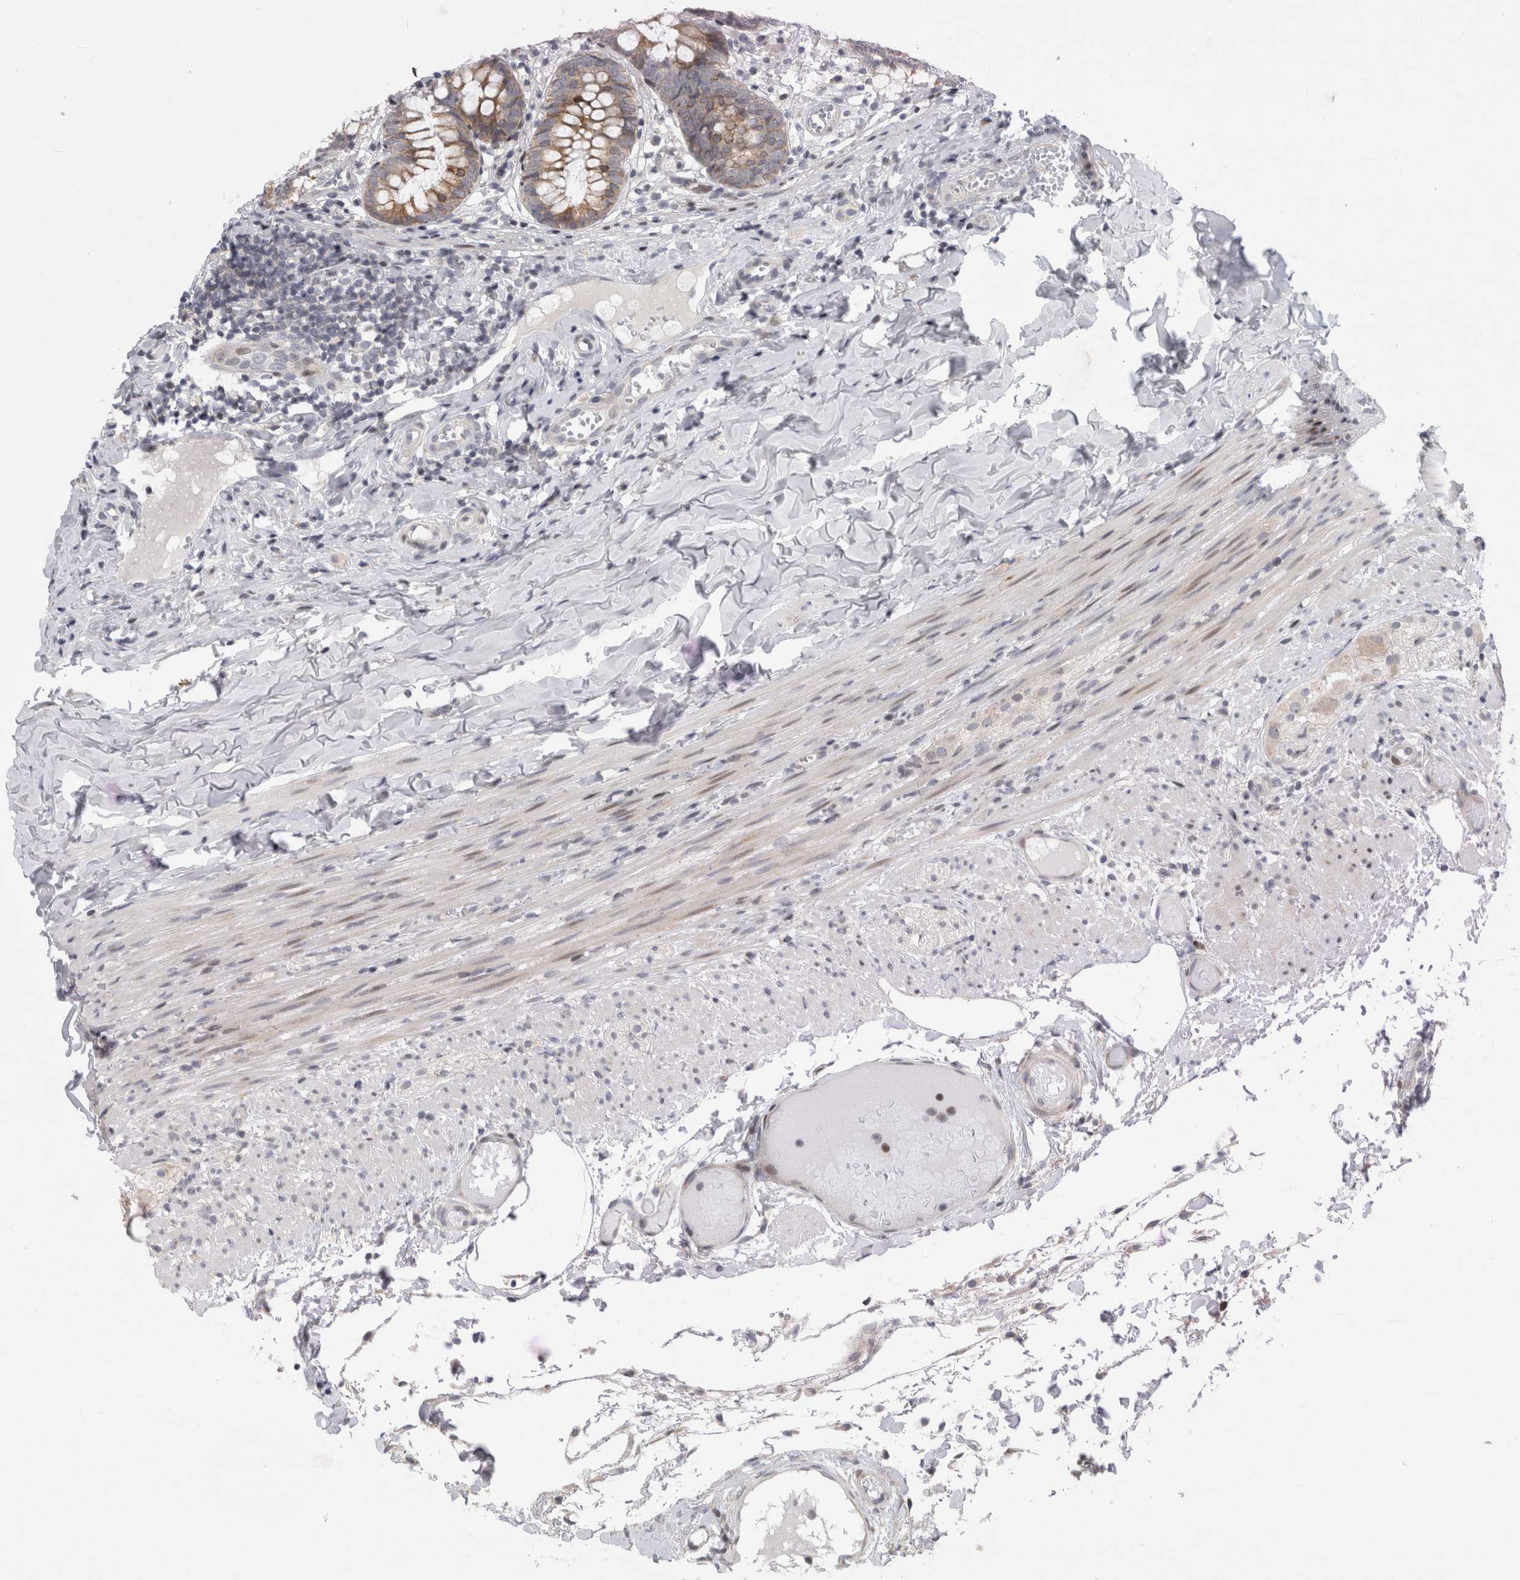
{"staining": {"intensity": "moderate", "quantity": ">75%", "location": "cytoplasmic/membranous"}, "tissue": "appendix", "cell_type": "Glandular cells", "image_type": "normal", "snomed": [{"axis": "morphology", "description": "Normal tissue, NOS"}, {"axis": "topography", "description": "Appendix"}], "caption": "Immunohistochemistry (IHC) micrograph of benign appendix: human appendix stained using immunohistochemistry (IHC) reveals medium levels of moderate protein expression localized specifically in the cytoplasmic/membranous of glandular cells, appearing as a cytoplasmic/membranous brown color.", "gene": "UTP25", "patient": {"sex": "male", "age": 8}}